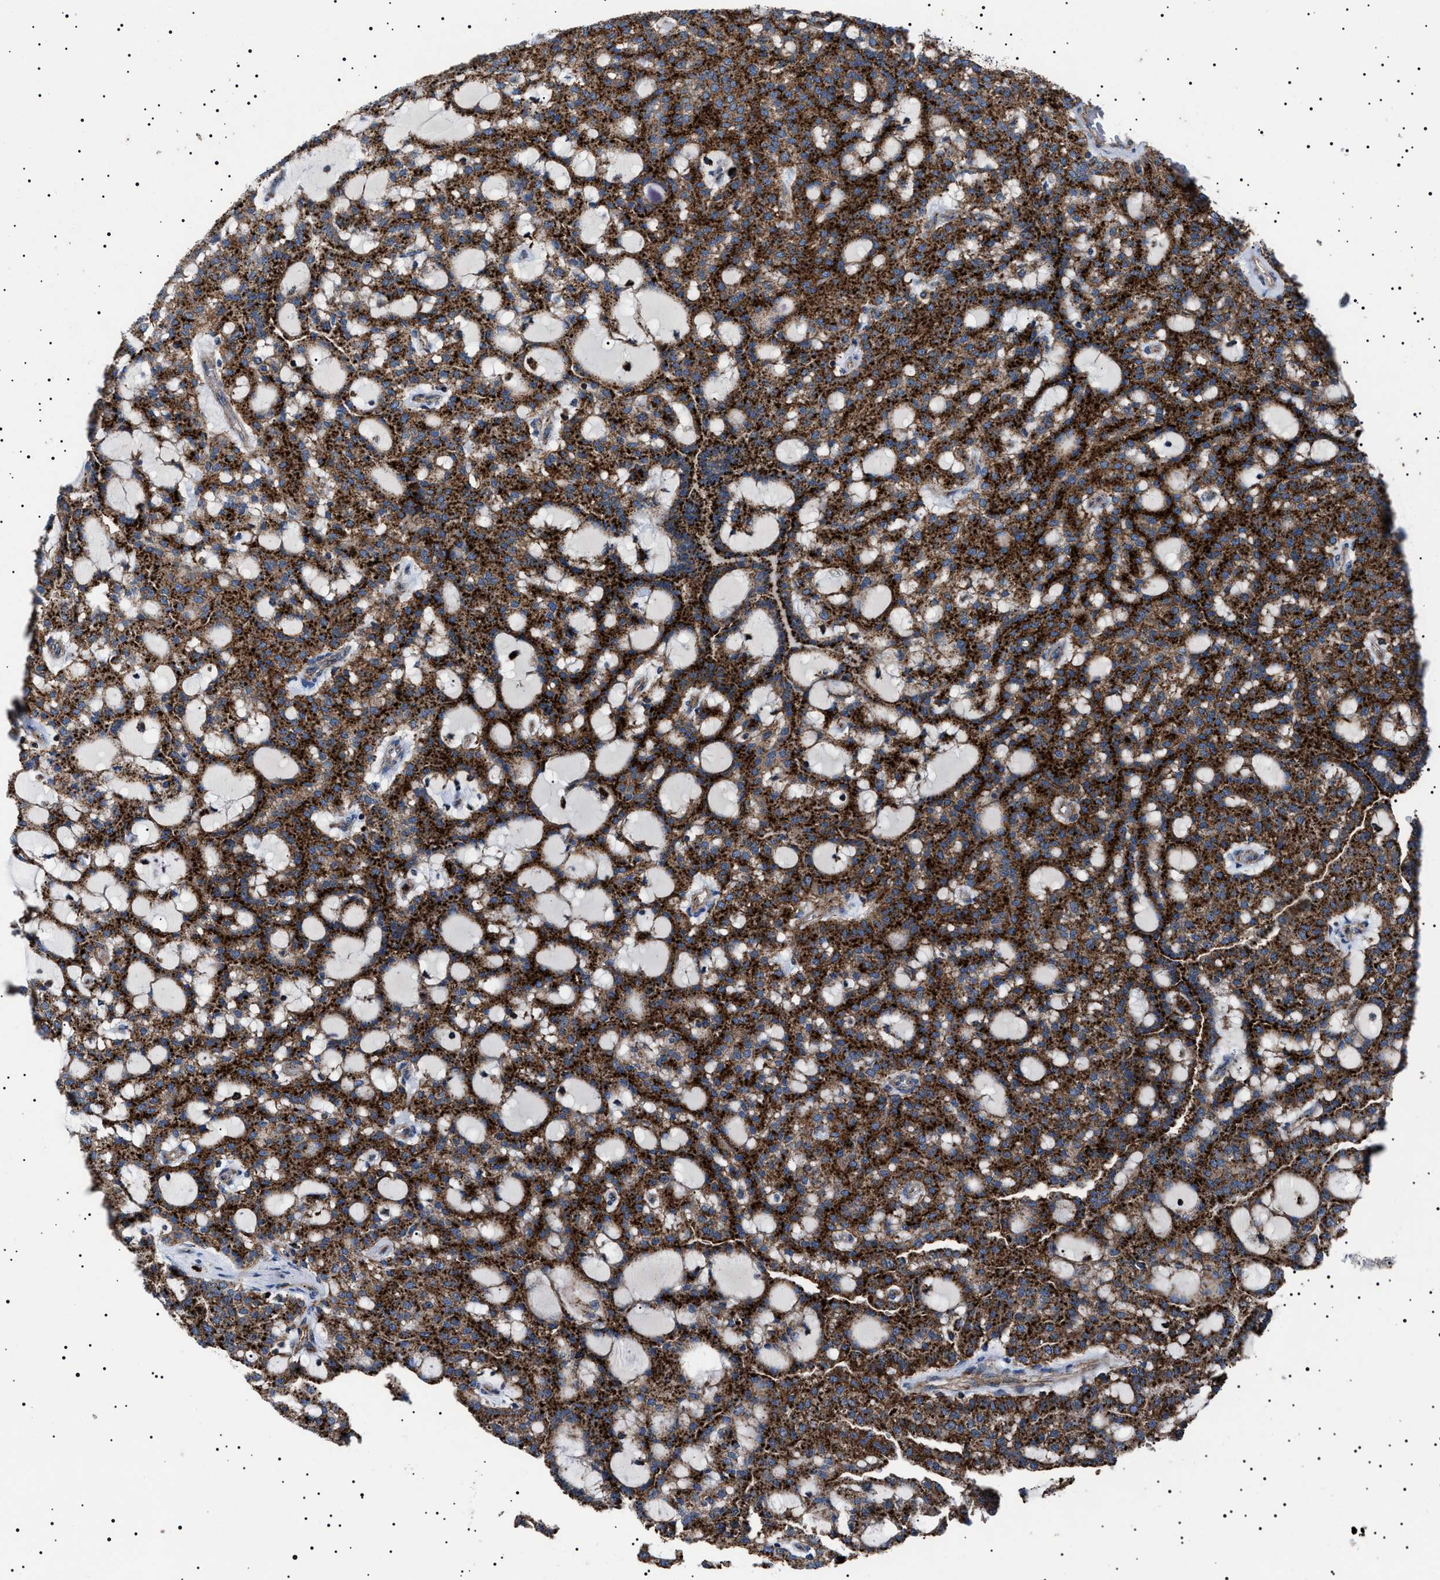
{"staining": {"intensity": "strong", "quantity": ">75%", "location": "cytoplasmic/membranous"}, "tissue": "renal cancer", "cell_type": "Tumor cells", "image_type": "cancer", "snomed": [{"axis": "morphology", "description": "Adenocarcinoma, NOS"}, {"axis": "topography", "description": "Kidney"}], "caption": "Renal cancer stained with a protein marker shows strong staining in tumor cells.", "gene": "NEU1", "patient": {"sex": "male", "age": 63}}